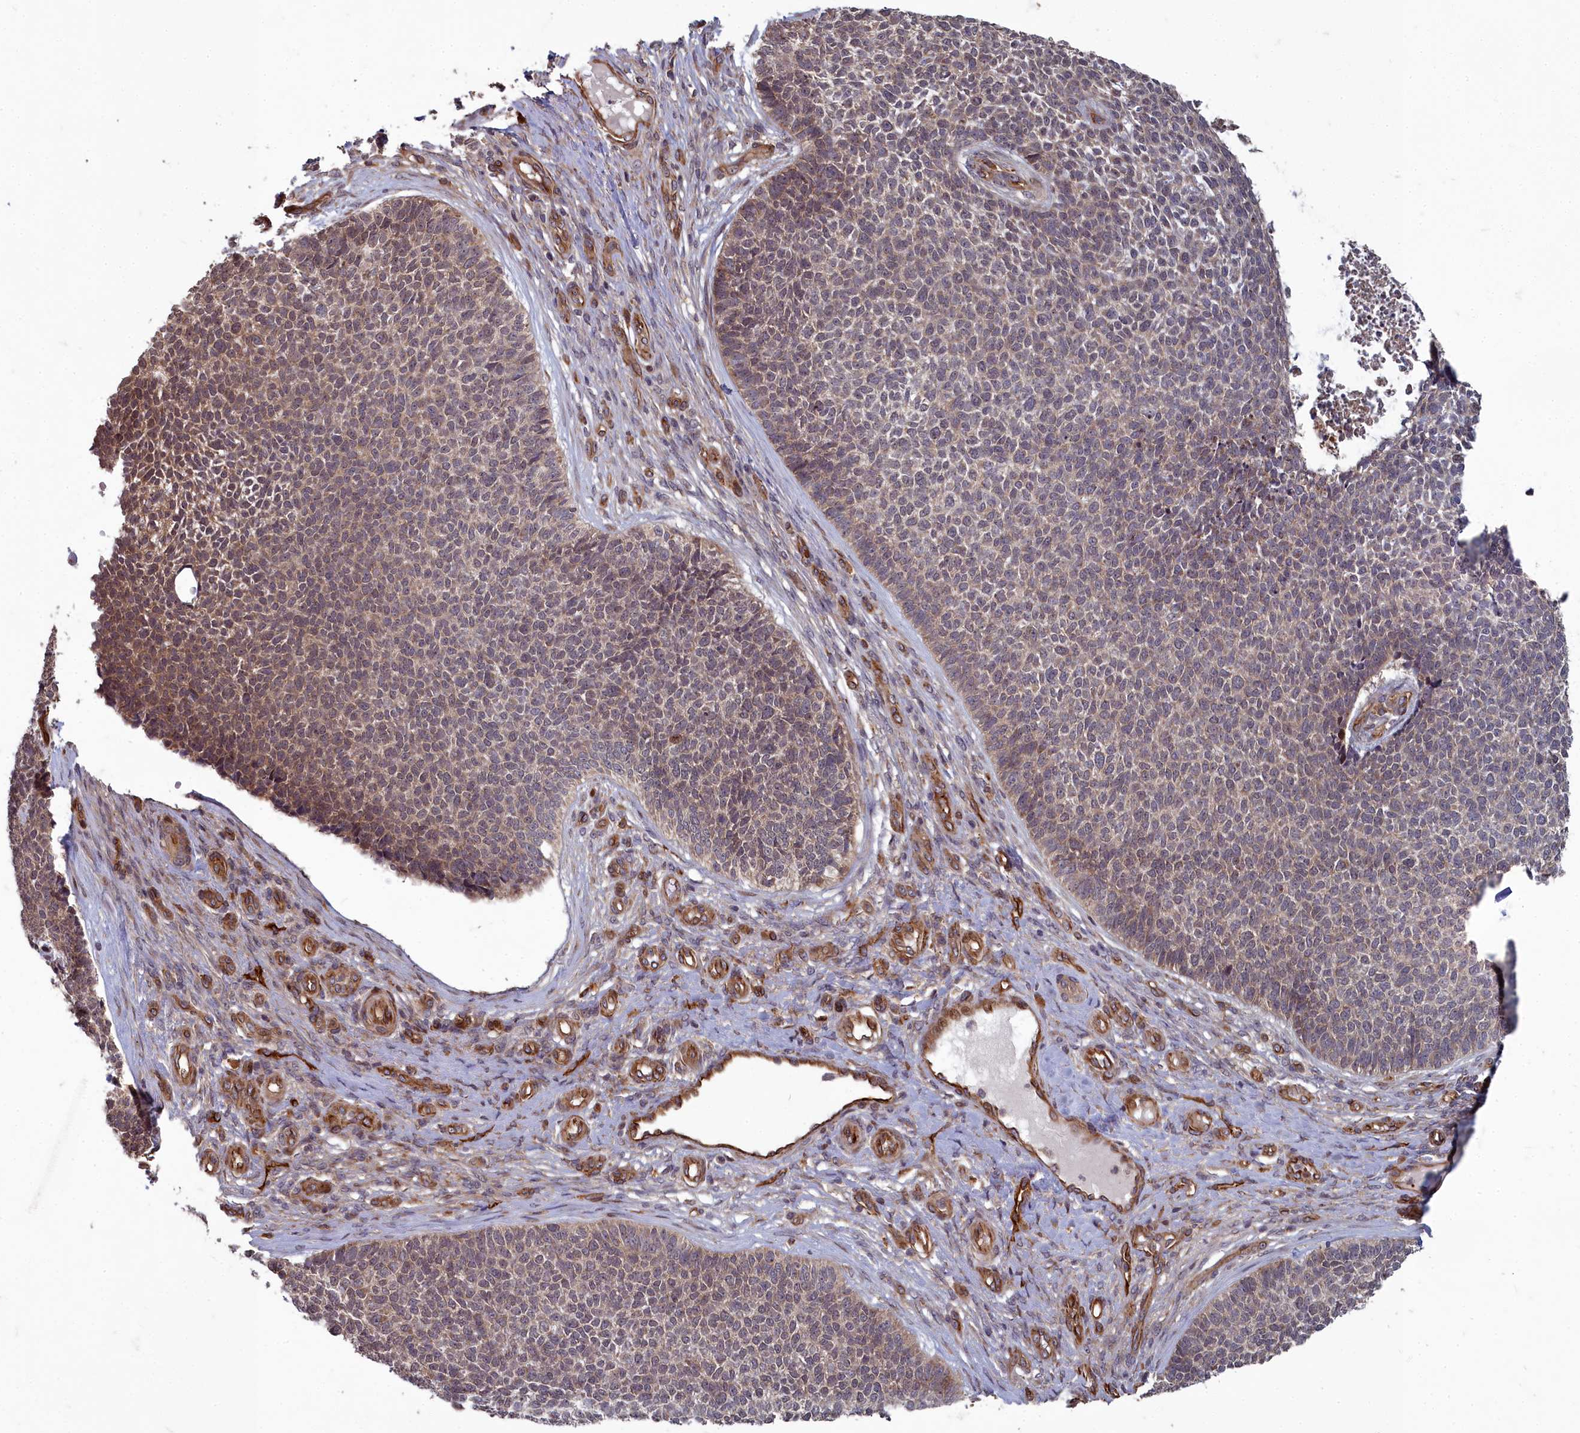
{"staining": {"intensity": "weak", "quantity": ">75%", "location": "cytoplasmic/membranous"}, "tissue": "skin cancer", "cell_type": "Tumor cells", "image_type": "cancer", "snomed": [{"axis": "morphology", "description": "Basal cell carcinoma"}, {"axis": "topography", "description": "Skin"}], "caption": "Weak cytoplasmic/membranous staining for a protein is seen in approximately >75% of tumor cells of skin cancer (basal cell carcinoma) using immunohistochemistry.", "gene": "TSPYL4", "patient": {"sex": "female", "age": 84}}